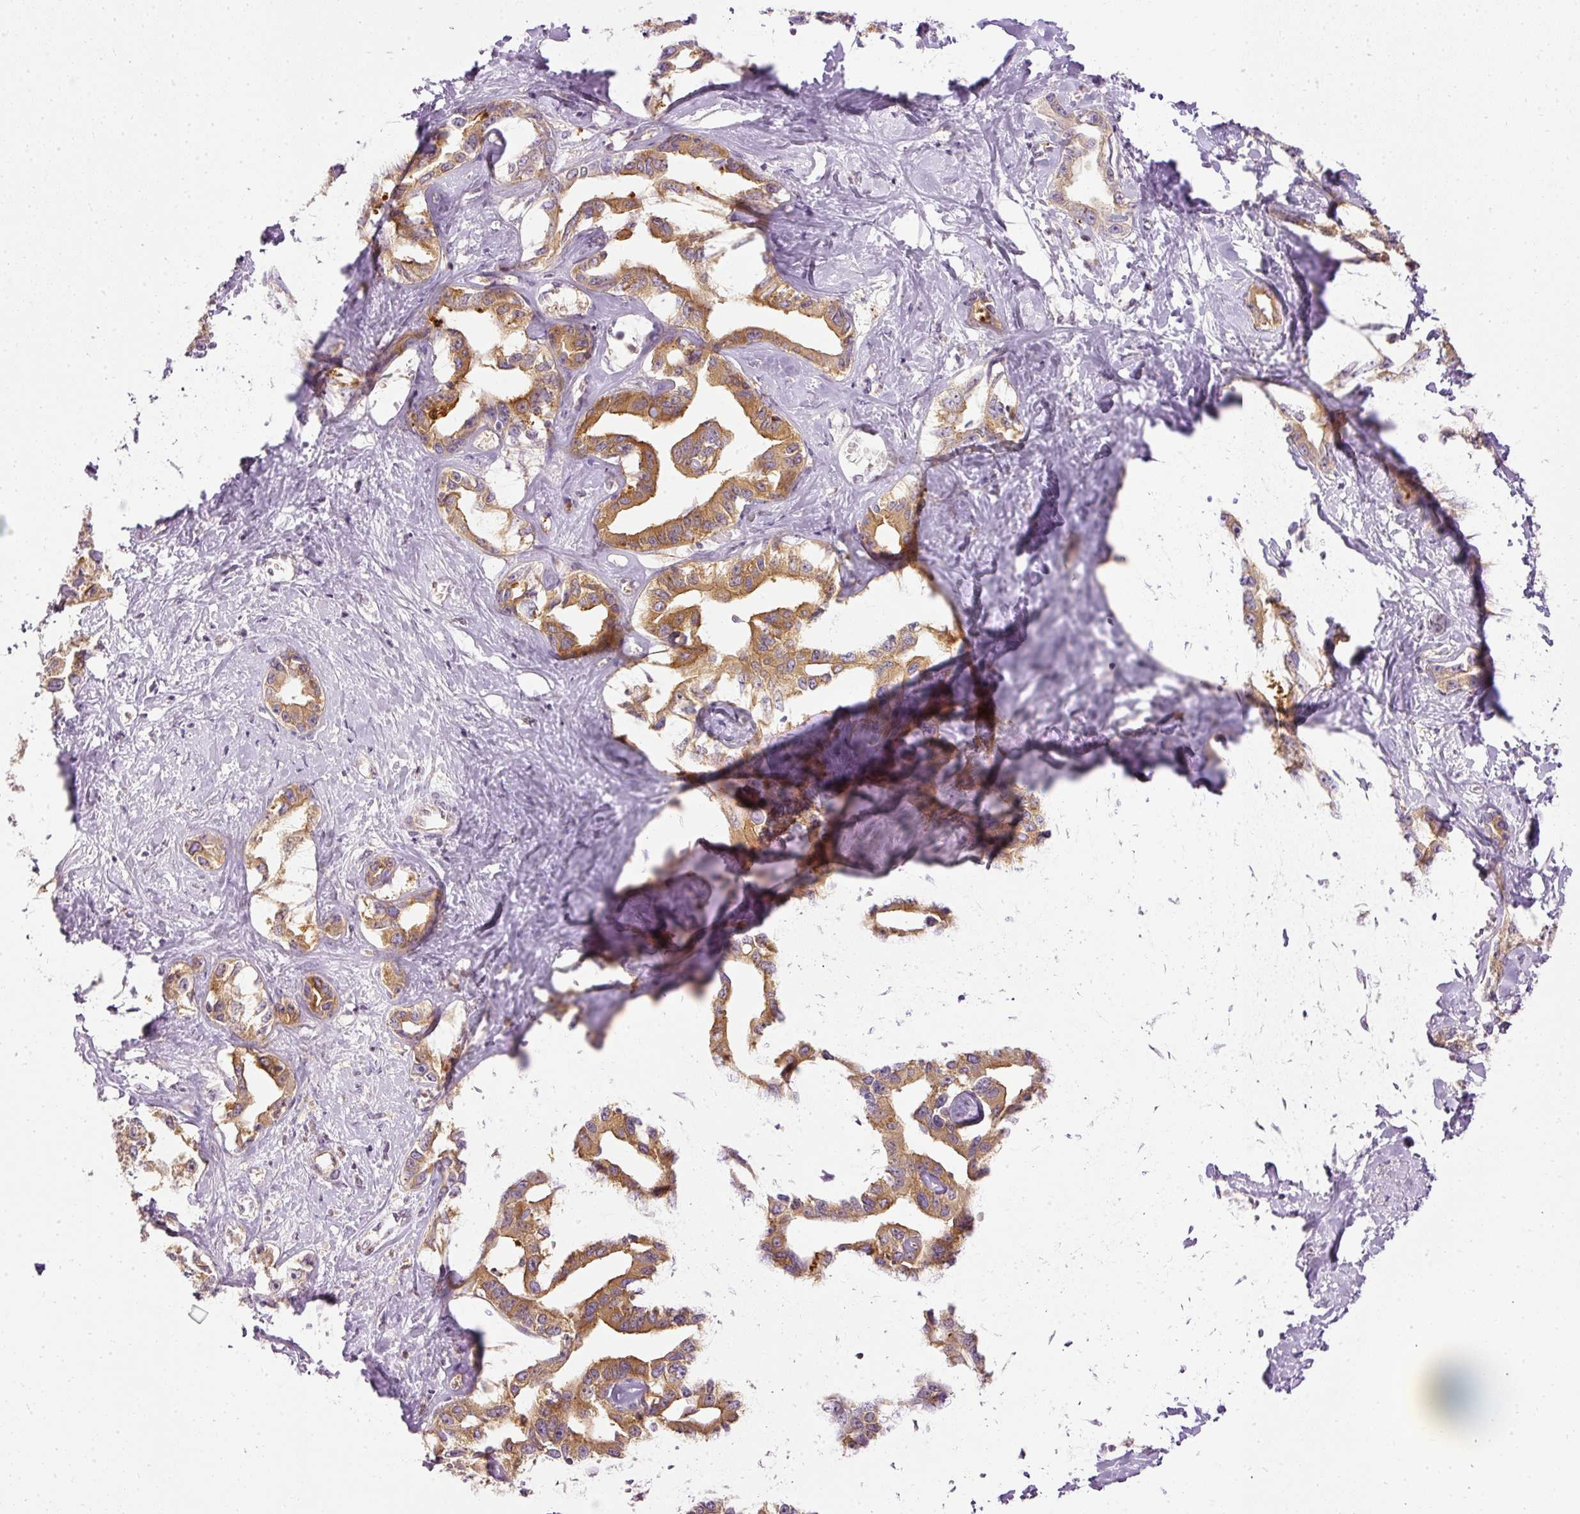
{"staining": {"intensity": "moderate", "quantity": ">75%", "location": "cytoplasmic/membranous"}, "tissue": "liver cancer", "cell_type": "Tumor cells", "image_type": "cancer", "snomed": [{"axis": "morphology", "description": "Cholangiocarcinoma"}, {"axis": "topography", "description": "Liver"}], "caption": "Human liver cancer stained with a protein marker shows moderate staining in tumor cells.", "gene": "ARMH3", "patient": {"sex": "male", "age": 59}}